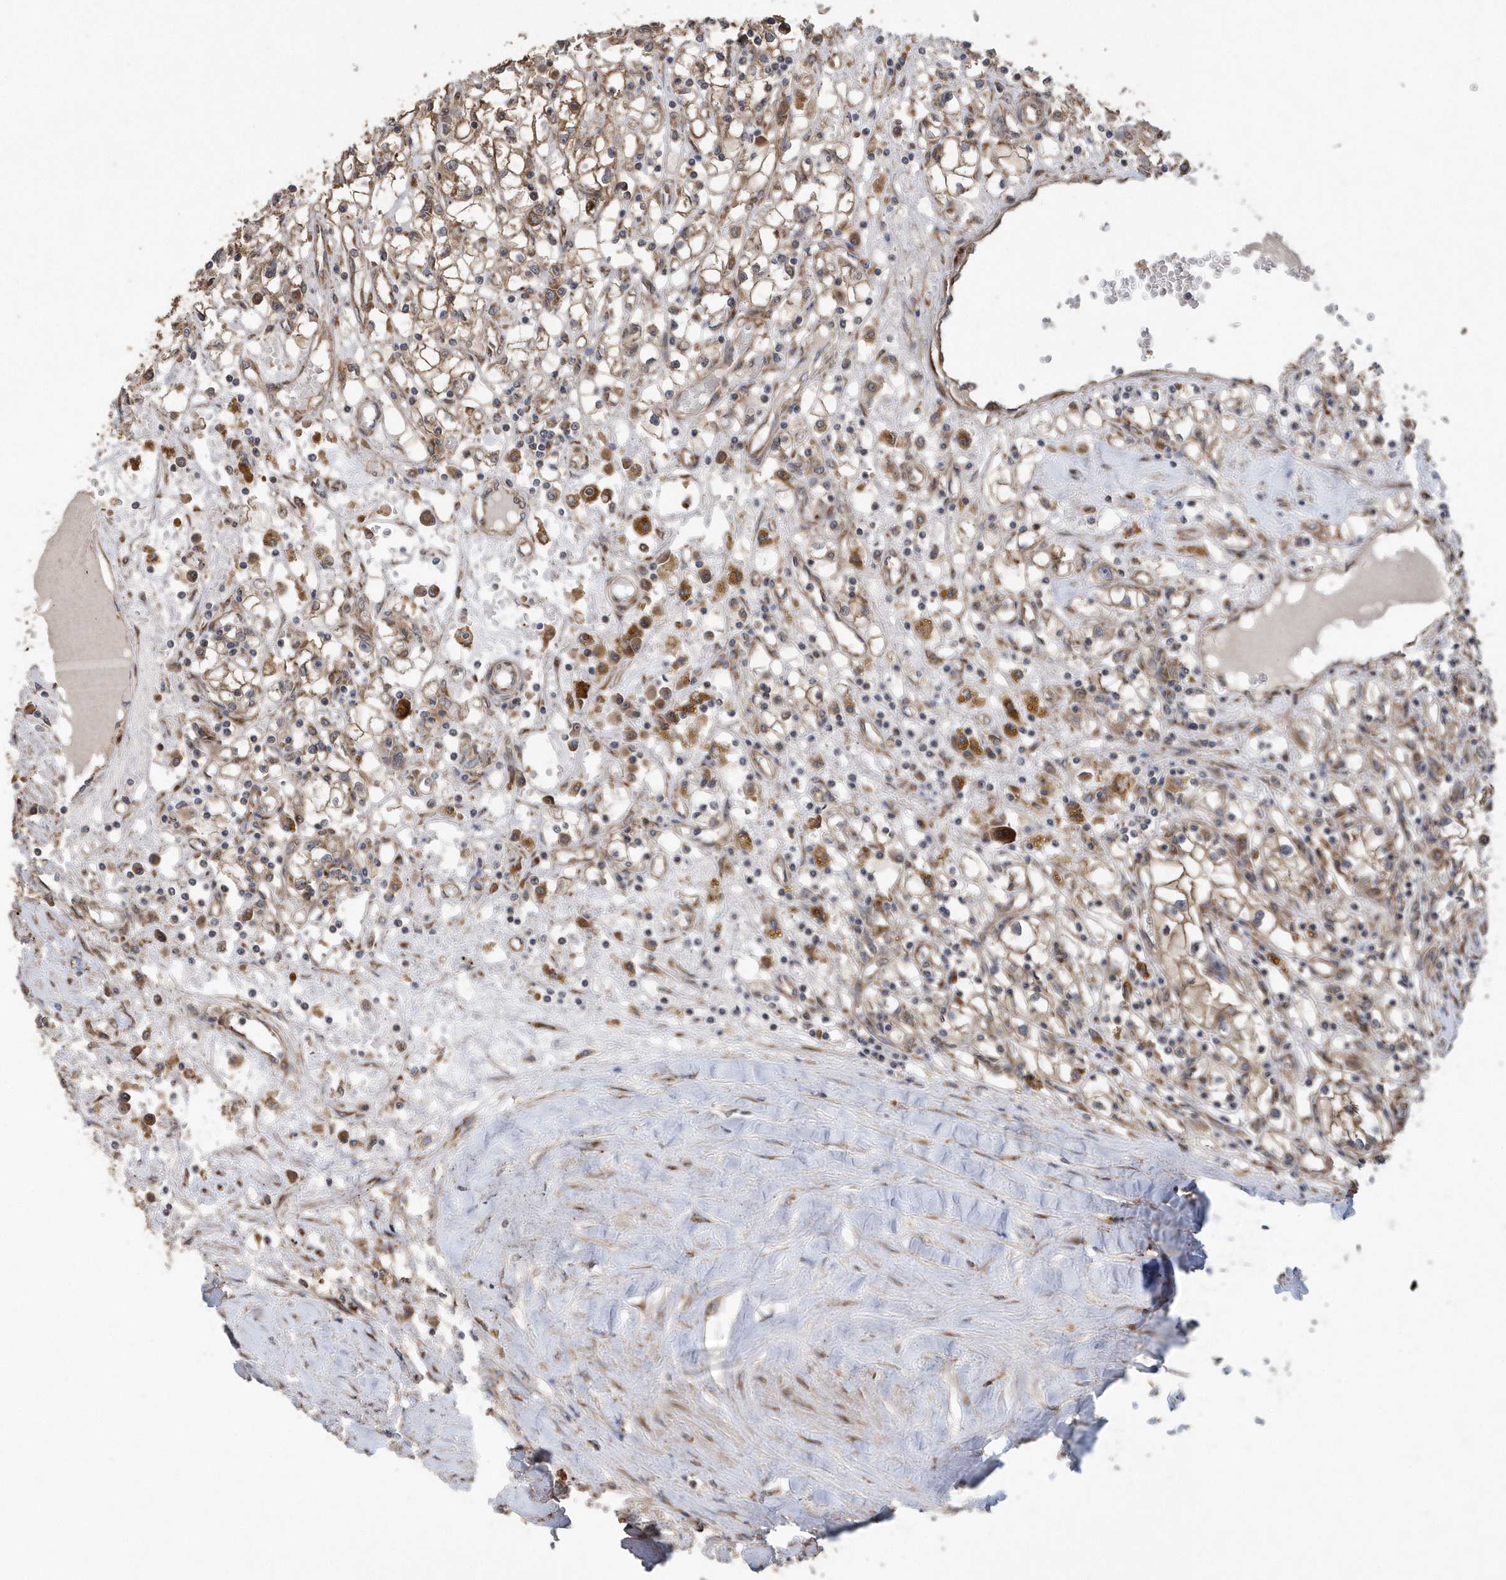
{"staining": {"intensity": "moderate", "quantity": ">75%", "location": "cytoplasmic/membranous"}, "tissue": "renal cancer", "cell_type": "Tumor cells", "image_type": "cancer", "snomed": [{"axis": "morphology", "description": "Adenocarcinoma, NOS"}, {"axis": "topography", "description": "Kidney"}], "caption": "The photomicrograph exhibits a brown stain indicating the presence of a protein in the cytoplasmic/membranous of tumor cells in renal cancer (adenocarcinoma).", "gene": "WASHC5", "patient": {"sex": "male", "age": 56}}